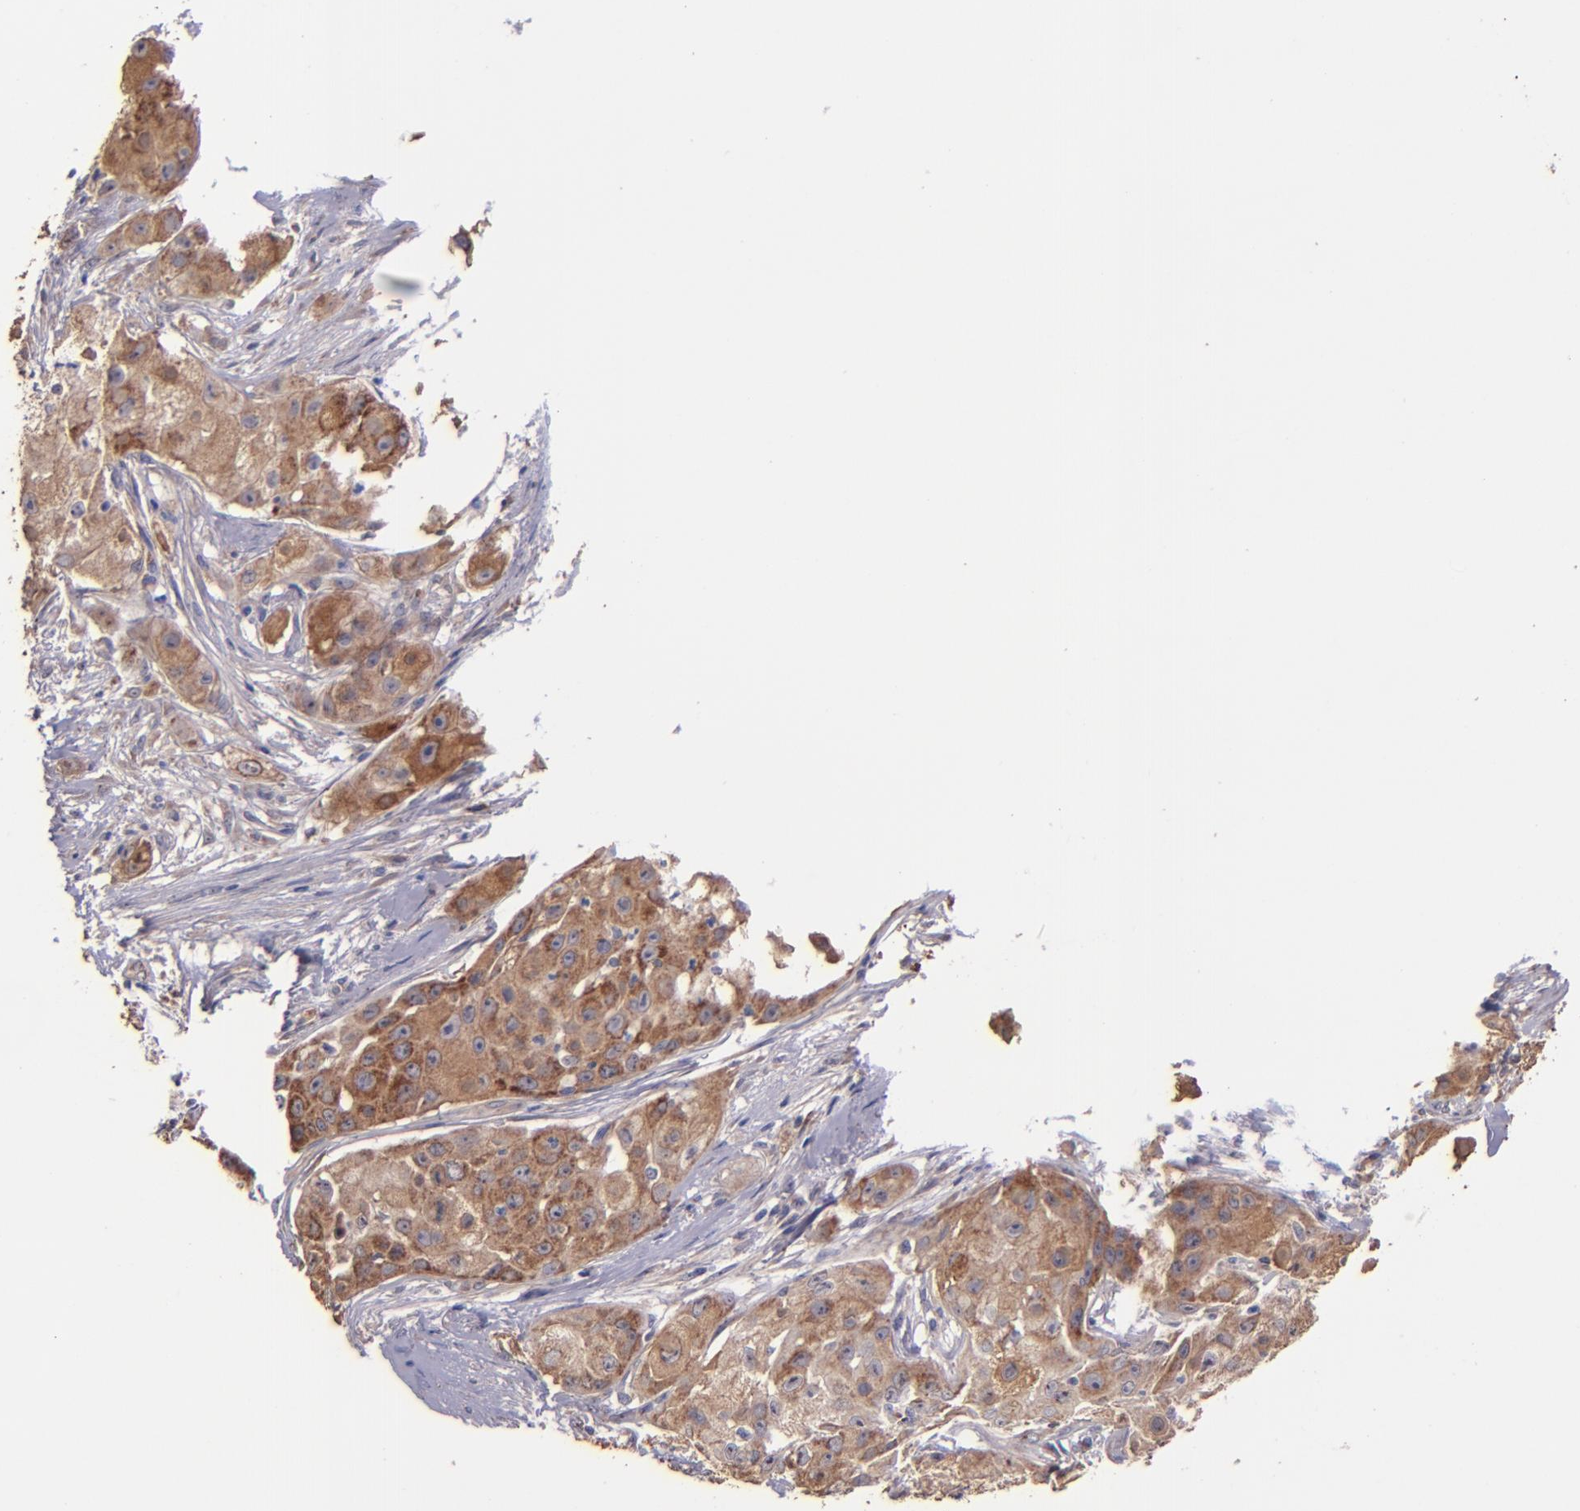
{"staining": {"intensity": "moderate", "quantity": ">75%", "location": "cytoplasmic/membranous"}, "tissue": "skin cancer", "cell_type": "Tumor cells", "image_type": "cancer", "snomed": [{"axis": "morphology", "description": "Squamous cell carcinoma, NOS"}, {"axis": "topography", "description": "Skin"}], "caption": "Protein expression analysis of human squamous cell carcinoma (skin) reveals moderate cytoplasmic/membranous staining in approximately >75% of tumor cells. The protein of interest is stained brown, and the nuclei are stained in blue (DAB (3,3'-diaminobenzidine) IHC with brightfield microscopy, high magnification).", "gene": "SHC1", "patient": {"sex": "female", "age": 57}}